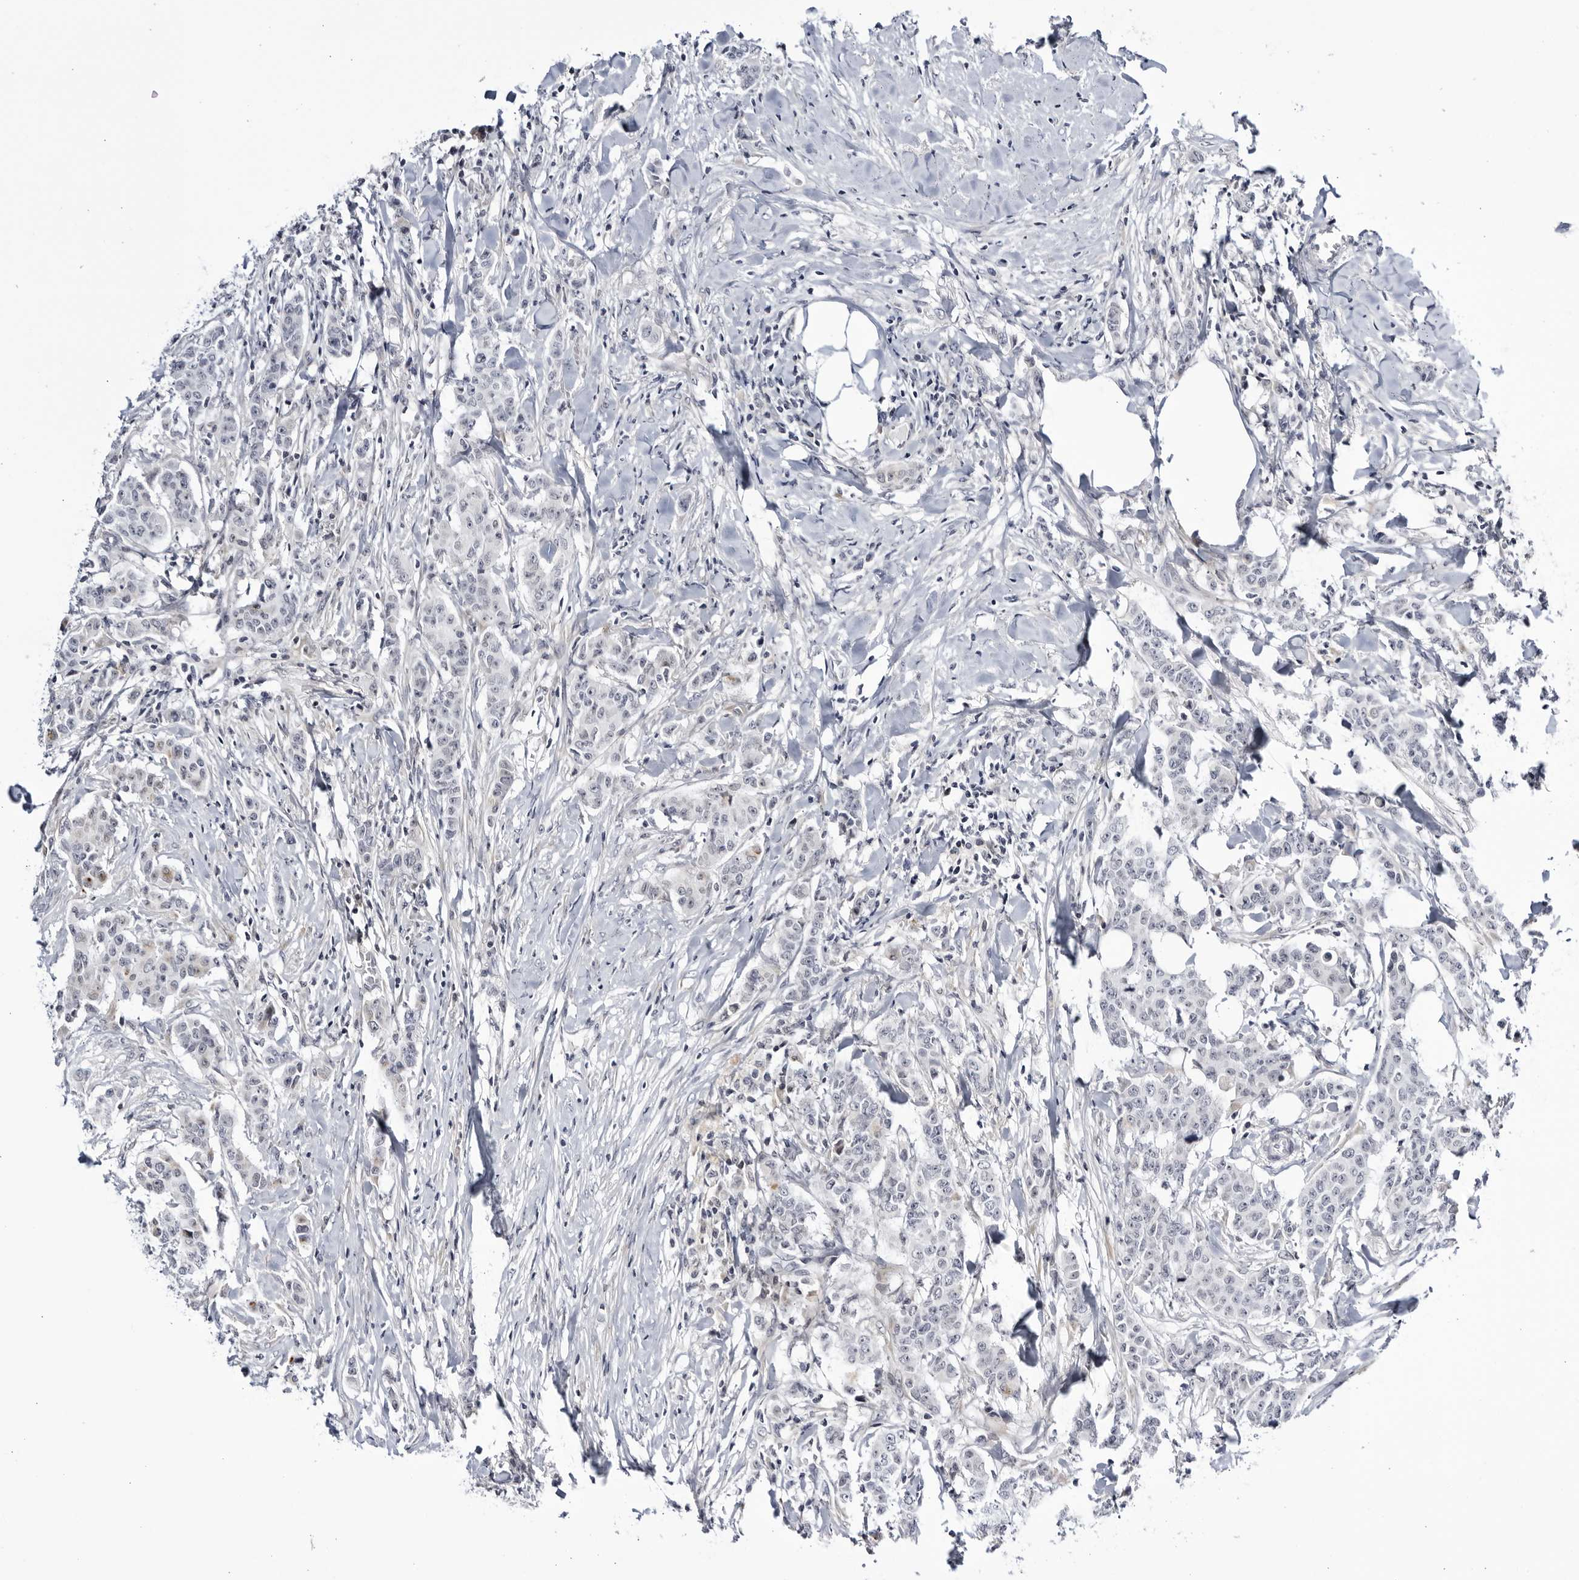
{"staining": {"intensity": "negative", "quantity": "none", "location": "none"}, "tissue": "breast cancer", "cell_type": "Tumor cells", "image_type": "cancer", "snomed": [{"axis": "morphology", "description": "Duct carcinoma"}, {"axis": "topography", "description": "Breast"}], "caption": "Immunohistochemical staining of human breast cancer shows no significant staining in tumor cells. (DAB (3,3'-diaminobenzidine) immunohistochemistry (IHC), high magnification).", "gene": "CNBD1", "patient": {"sex": "female", "age": 40}}